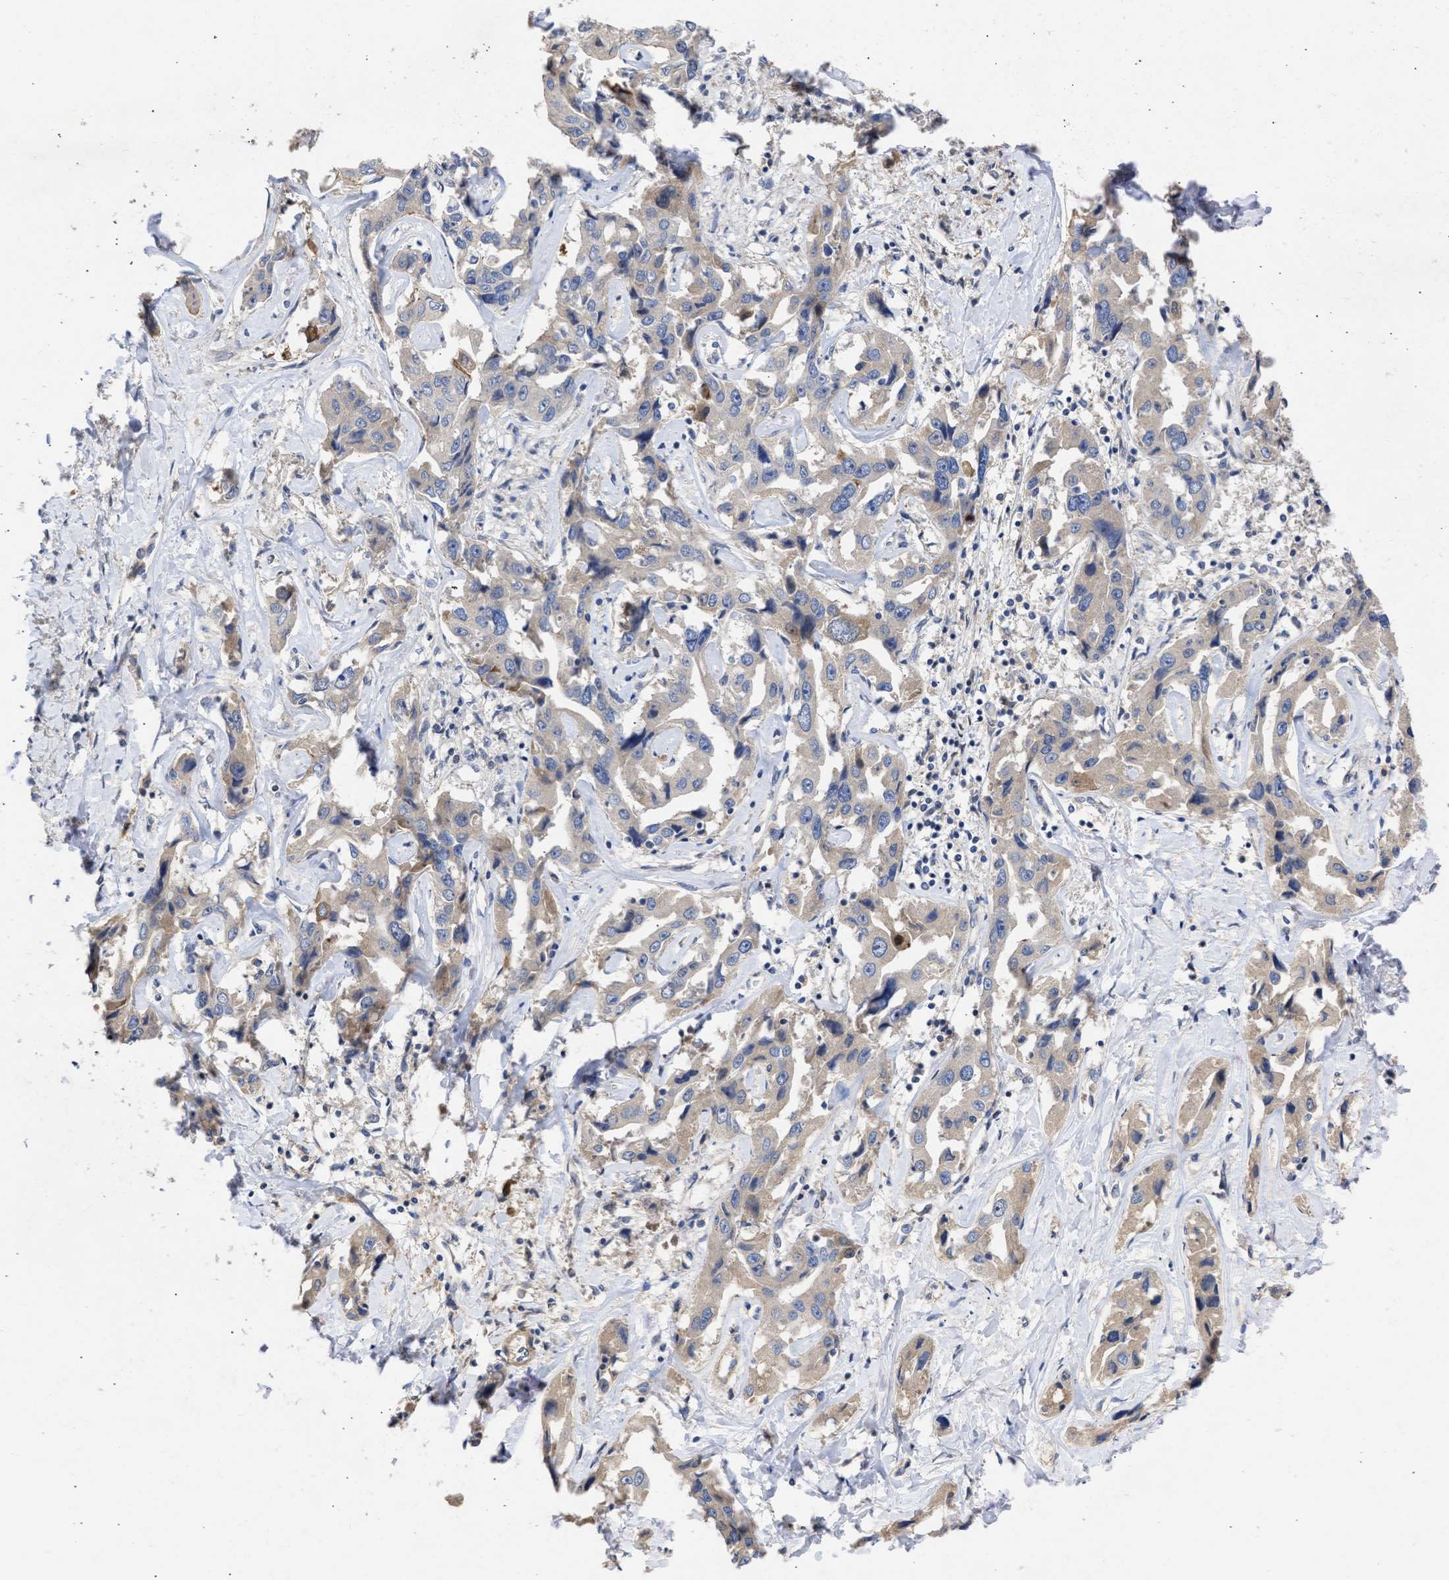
{"staining": {"intensity": "weak", "quantity": "<25%", "location": "cytoplasmic/membranous"}, "tissue": "liver cancer", "cell_type": "Tumor cells", "image_type": "cancer", "snomed": [{"axis": "morphology", "description": "Cholangiocarcinoma"}, {"axis": "topography", "description": "Liver"}], "caption": "Immunohistochemistry of human liver cancer exhibits no positivity in tumor cells.", "gene": "ARHGEF4", "patient": {"sex": "male", "age": 59}}